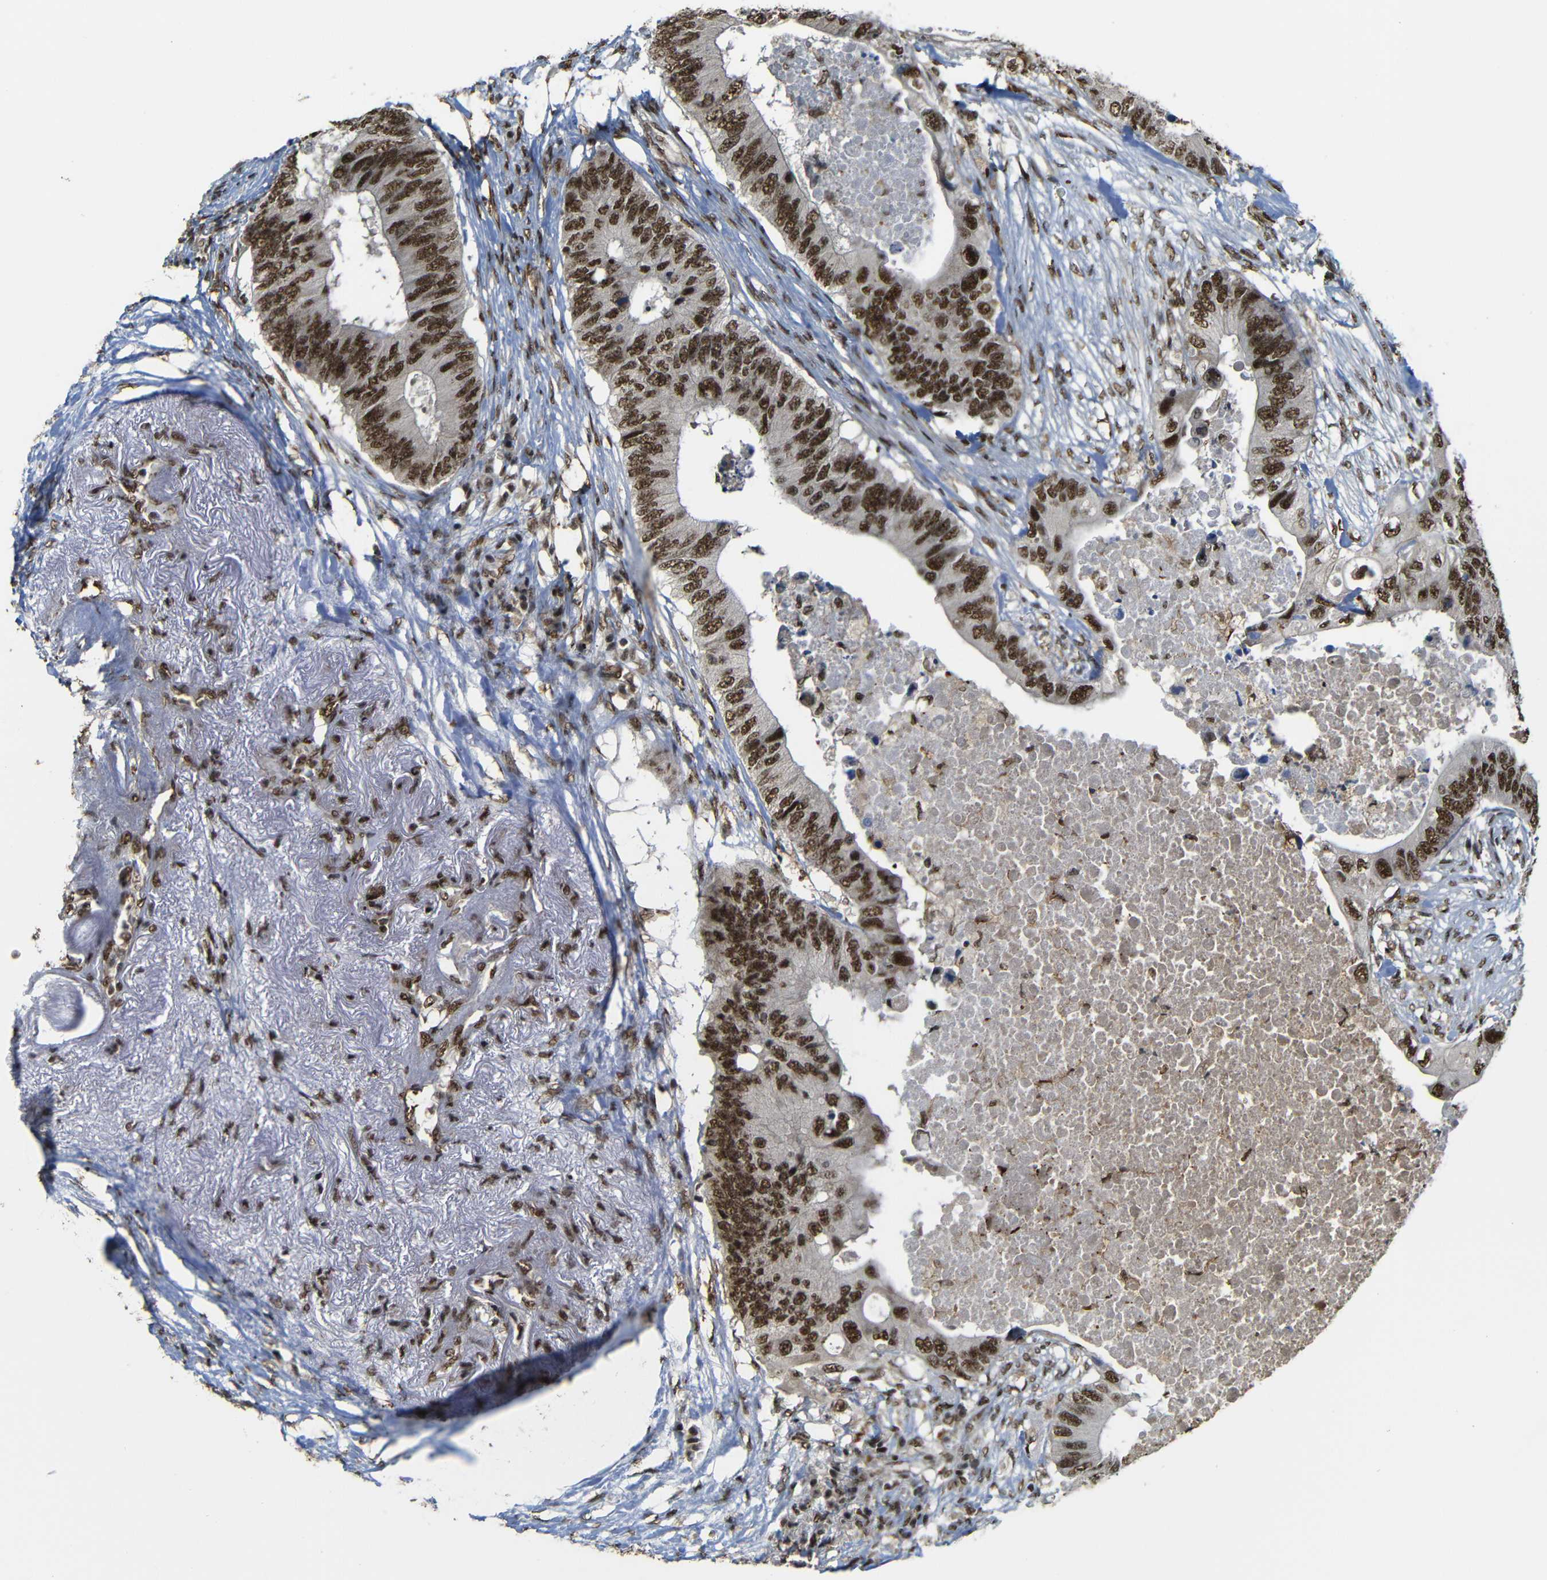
{"staining": {"intensity": "moderate", "quantity": ">75%", "location": "cytoplasmic/membranous,nuclear"}, "tissue": "colorectal cancer", "cell_type": "Tumor cells", "image_type": "cancer", "snomed": [{"axis": "morphology", "description": "Adenocarcinoma, NOS"}, {"axis": "topography", "description": "Colon"}], "caption": "An immunohistochemistry (IHC) image of tumor tissue is shown. Protein staining in brown shows moderate cytoplasmic/membranous and nuclear positivity in adenocarcinoma (colorectal) within tumor cells.", "gene": "TCF7L2", "patient": {"sex": "male", "age": 71}}